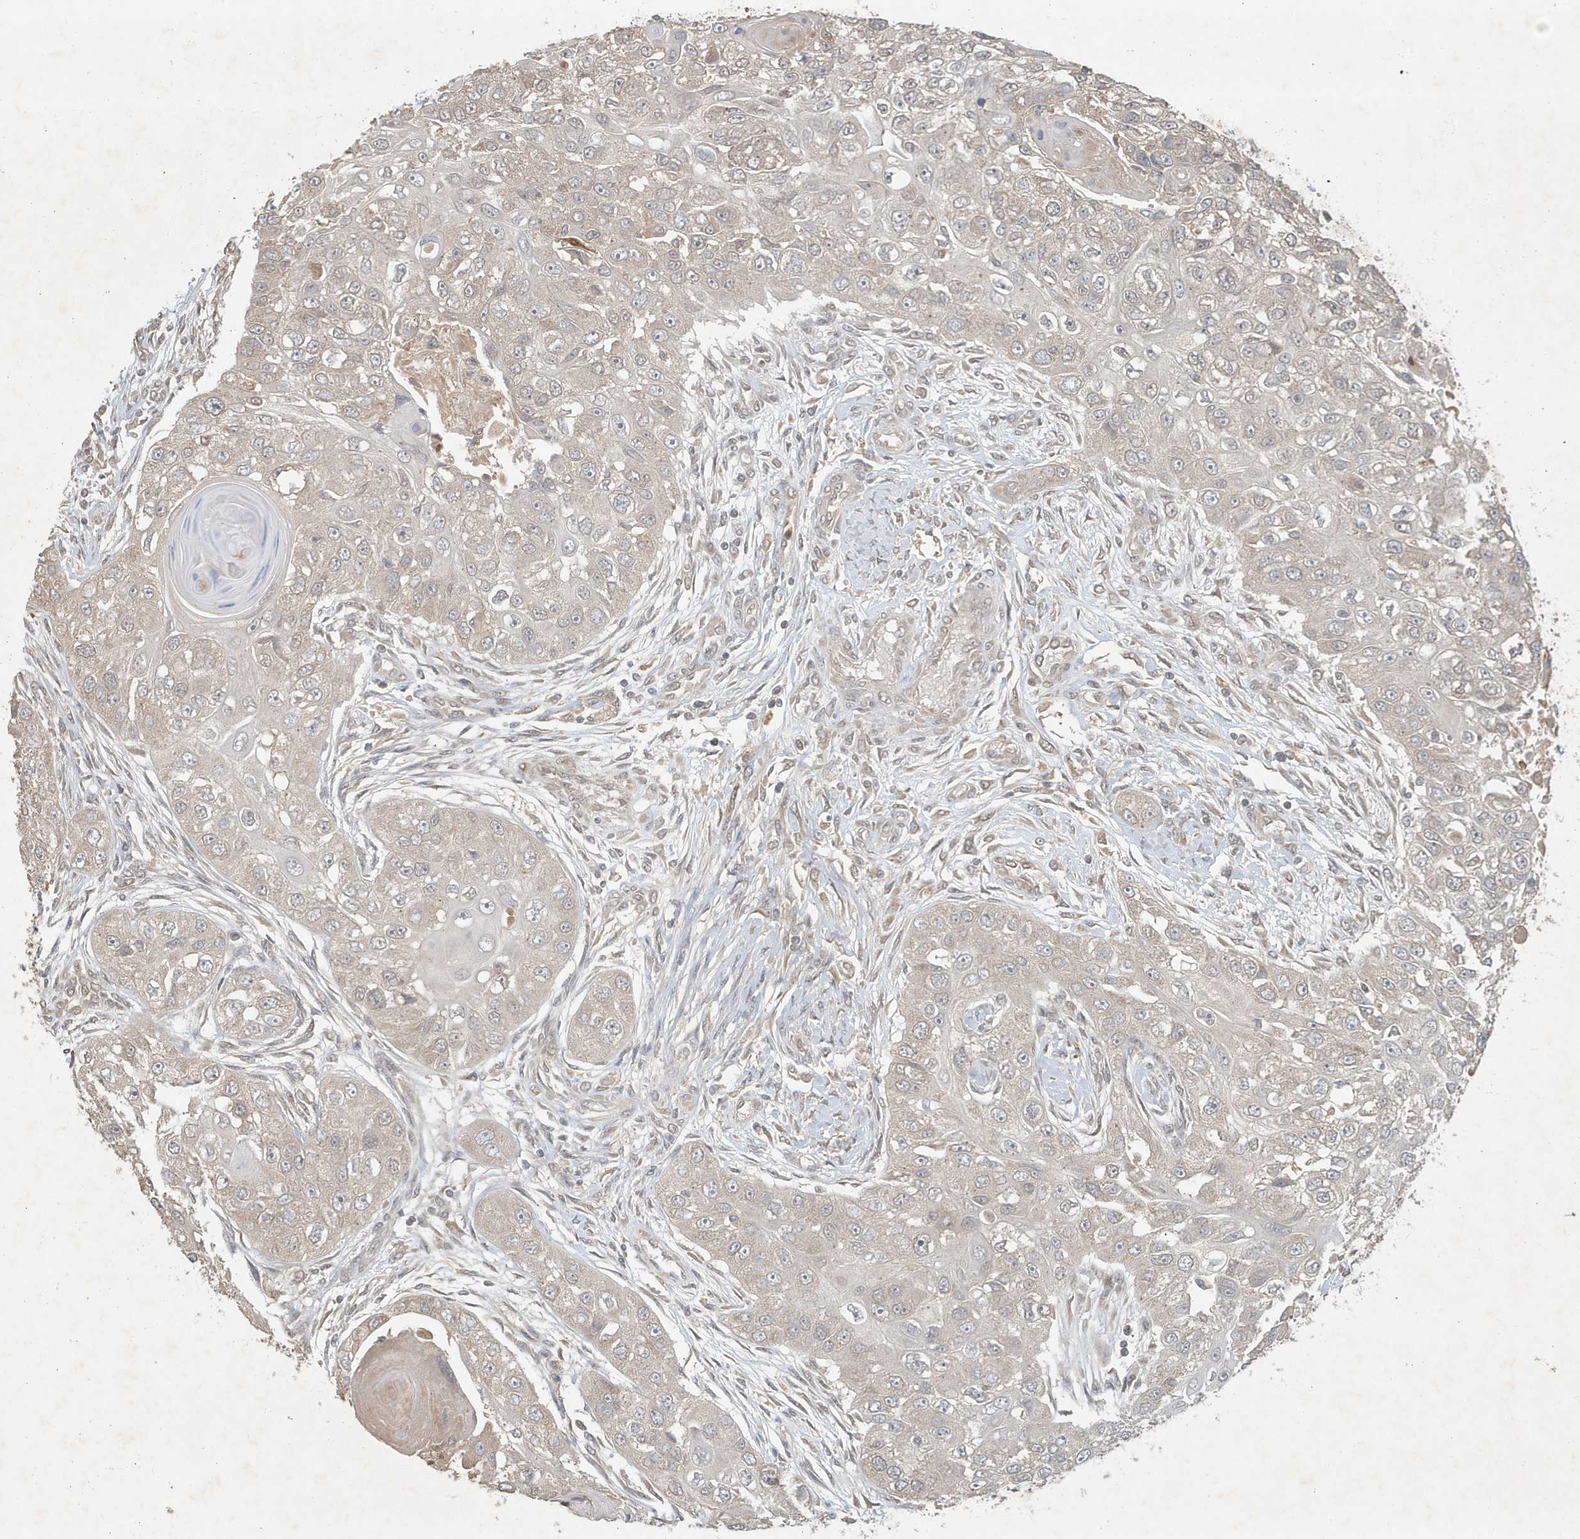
{"staining": {"intensity": "negative", "quantity": "none", "location": "none"}, "tissue": "head and neck cancer", "cell_type": "Tumor cells", "image_type": "cancer", "snomed": [{"axis": "morphology", "description": "Normal tissue, NOS"}, {"axis": "morphology", "description": "Squamous cell carcinoma, NOS"}, {"axis": "topography", "description": "Skeletal muscle"}, {"axis": "topography", "description": "Head-Neck"}], "caption": "The photomicrograph reveals no significant staining in tumor cells of squamous cell carcinoma (head and neck).", "gene": "ABCB9", "patient": {"sex": "male", "age": 51}}